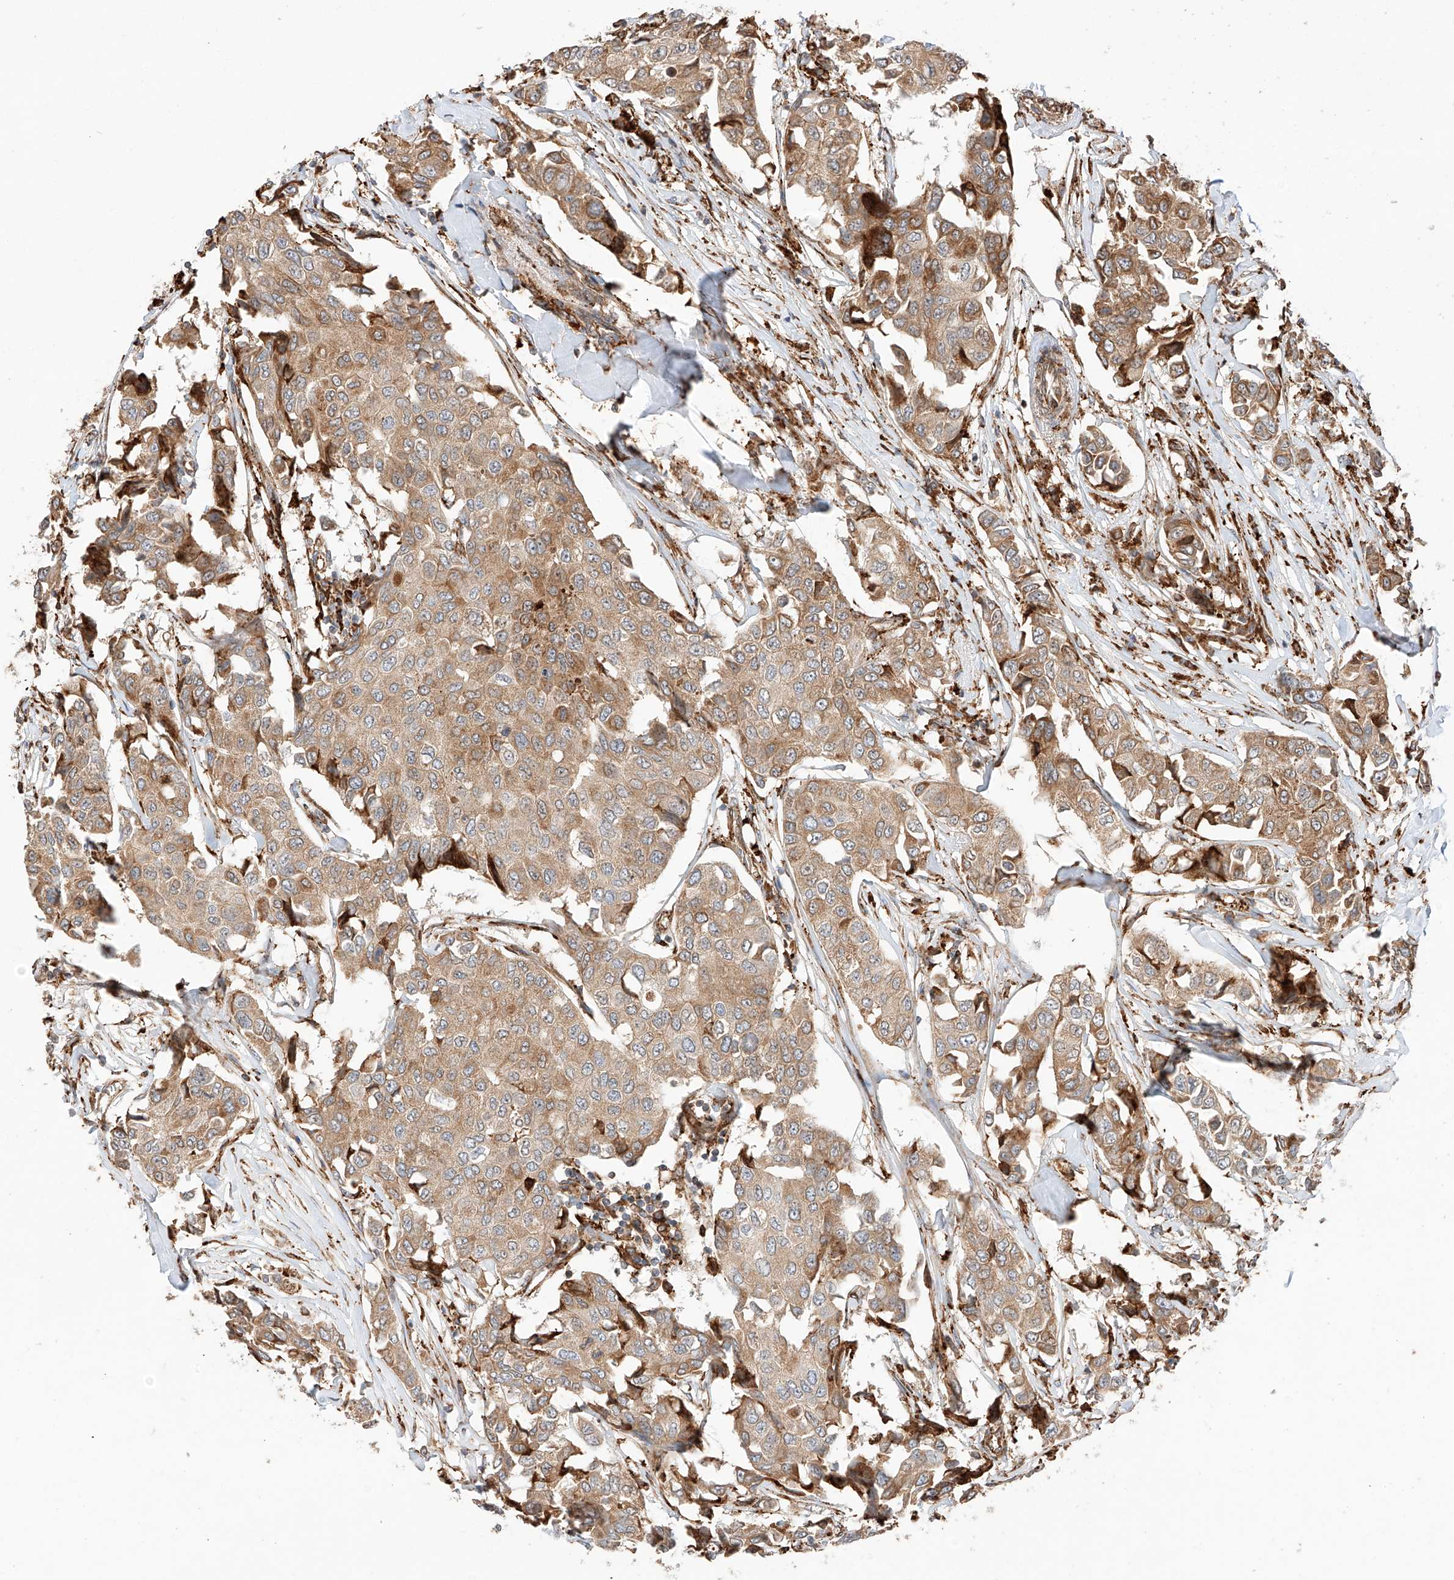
{"staining": {"intensity": "moderate", "quantity": ">75%", "location": "cytoplasmic/membranous"}, "tissue": "breast cancer", "cell_type": "Tumor cells", "image_type": "cancer", "snomed": [{"axis": "morphology", "description": "Duct carcinoma"}, {"axis": "topography", "description": "Breast"}], "caption": "A brown stain labels moderate cytoplasmic/membranous staining of a protein in human breast cancer tumor cells. (DAB IHC with brightfield microscopy, high magnification).", "gene": "ZNF84", "patient": {"sex": "female", "age": 80}}